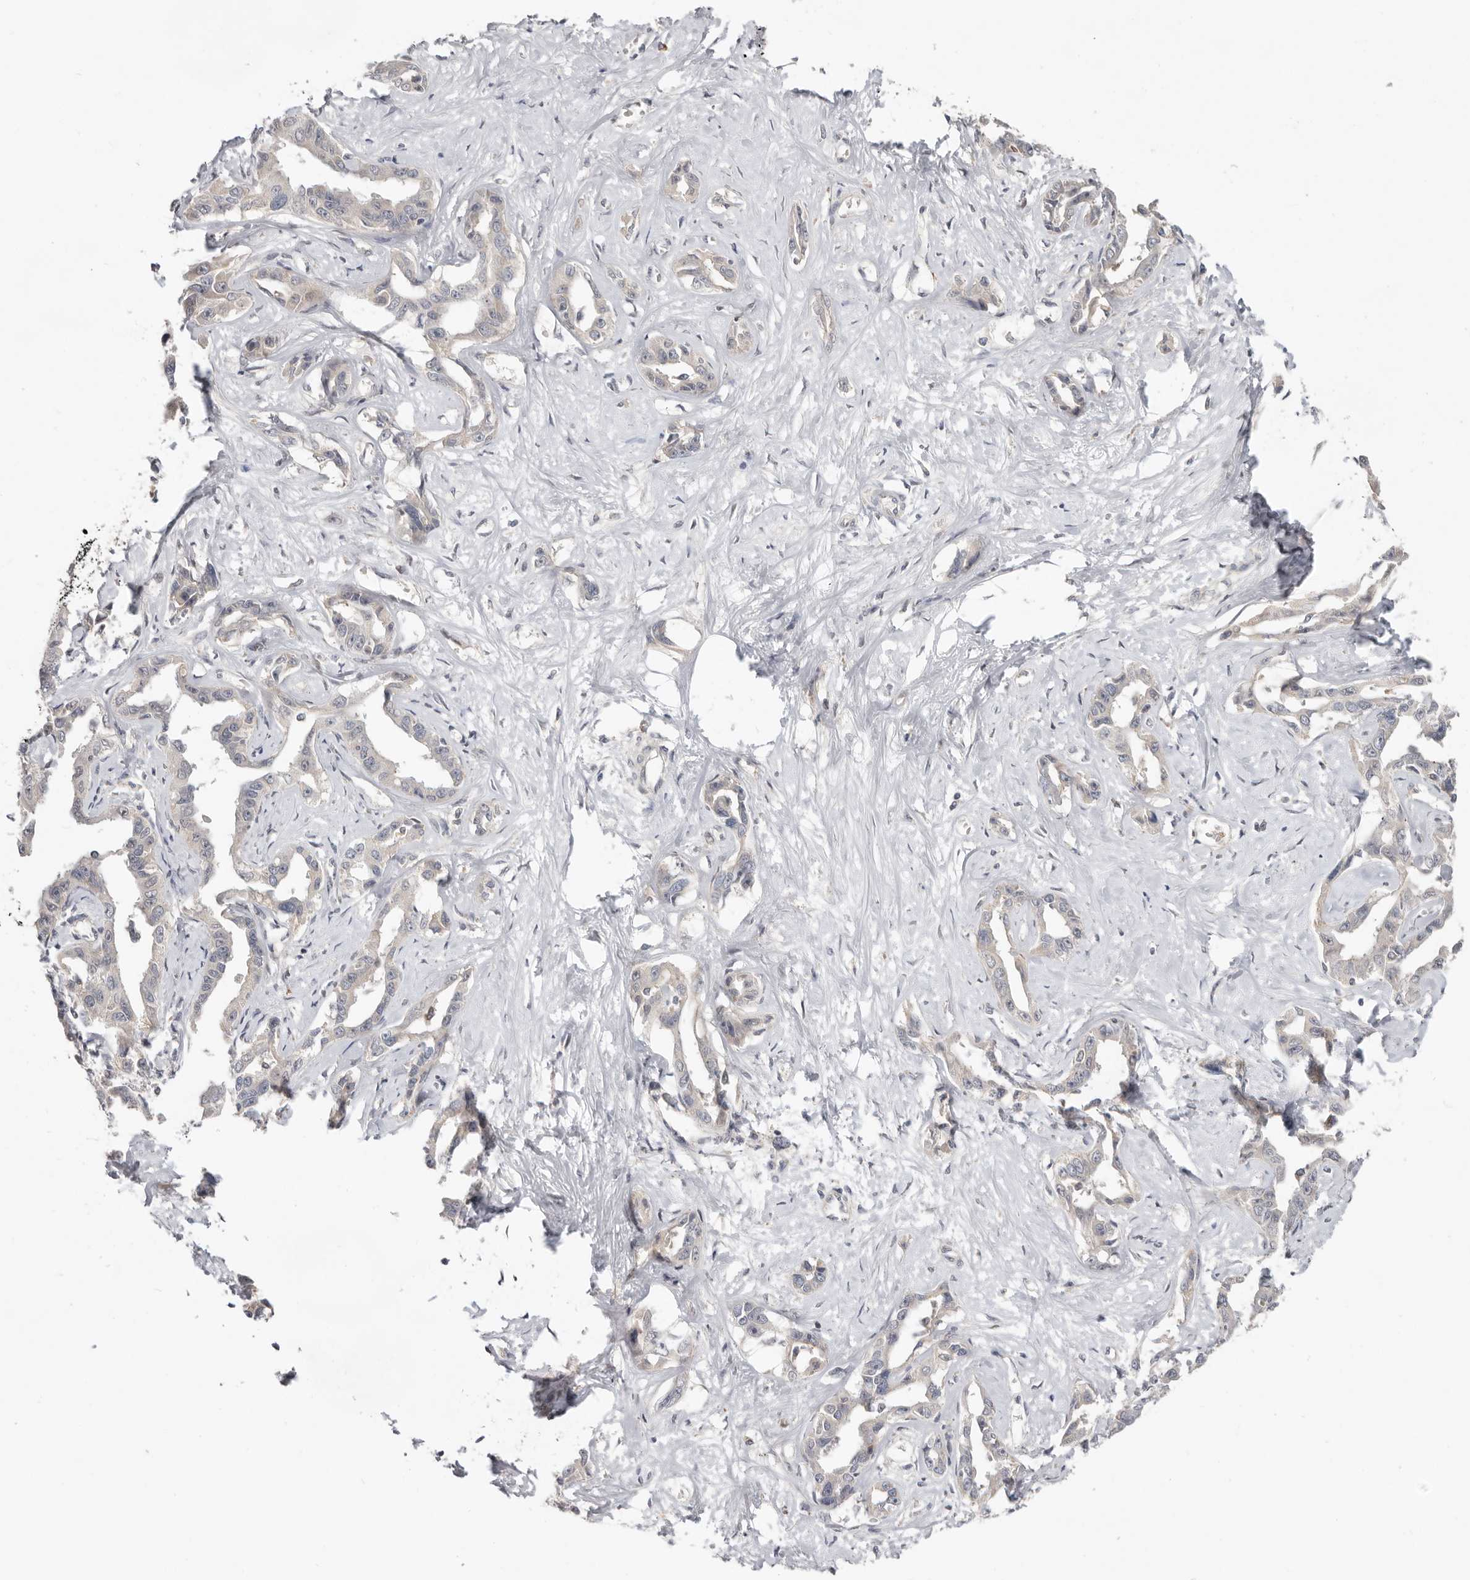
{"staining": {"intensity": "negative", "quantity": "none", "location": "none"}, "tissue": "liver cancer", "cell_type": "Tumor cells", "image_type": "cancer", "snomed": [{"axis": "morphology", "description": "Cholangiocarcinoma"}, {"axis": "topography", "description": "Liver"}], "caption": "There is no significant expression in tumor cells of liver cholangiocarcinoma.", "gene": "BRCA2", "patient": {"sex": "male", "age": 59}}